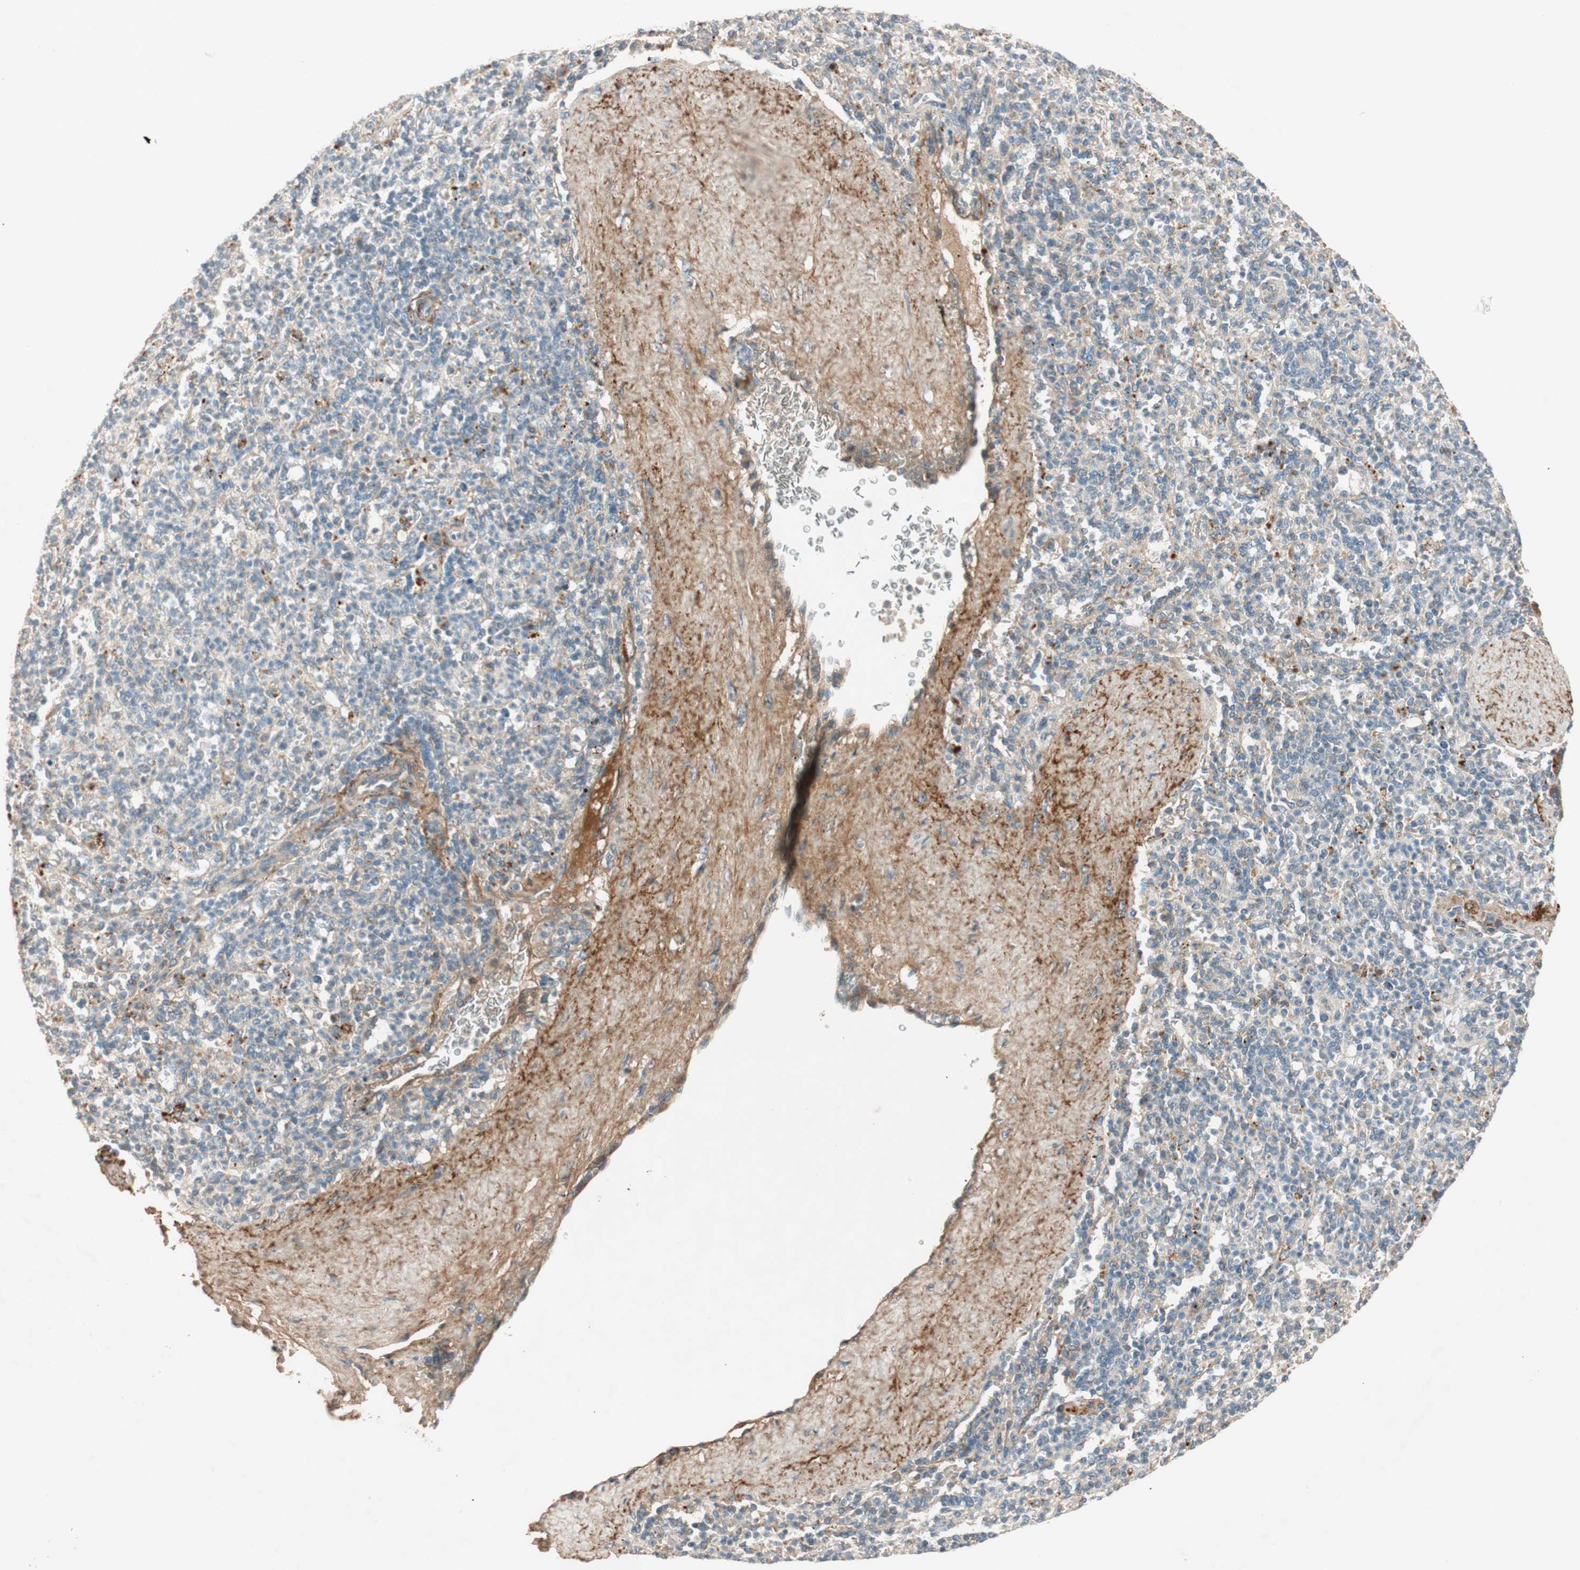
{"staining": {"intensity": "moderate", "quantity": "<25%", "location": "cytoplasmic/membranous"}, "tissue": "spleen", "cell_type": "Cells in red pulp", "image_type": "normal", "snomed": [{"axis": "morphology", "description": "Normal tissue, NOS"}, {"axis": "topography", "description": "Spleen"}], "caption": "Moderate cytoplasmic/membranous staining for a protein is seen in about <25% of cells in red pulp of normal spleen using immunohistochemistry (IHC).", "gene": "EPHA6", "patient": {"sex": "male", "age": 36}}